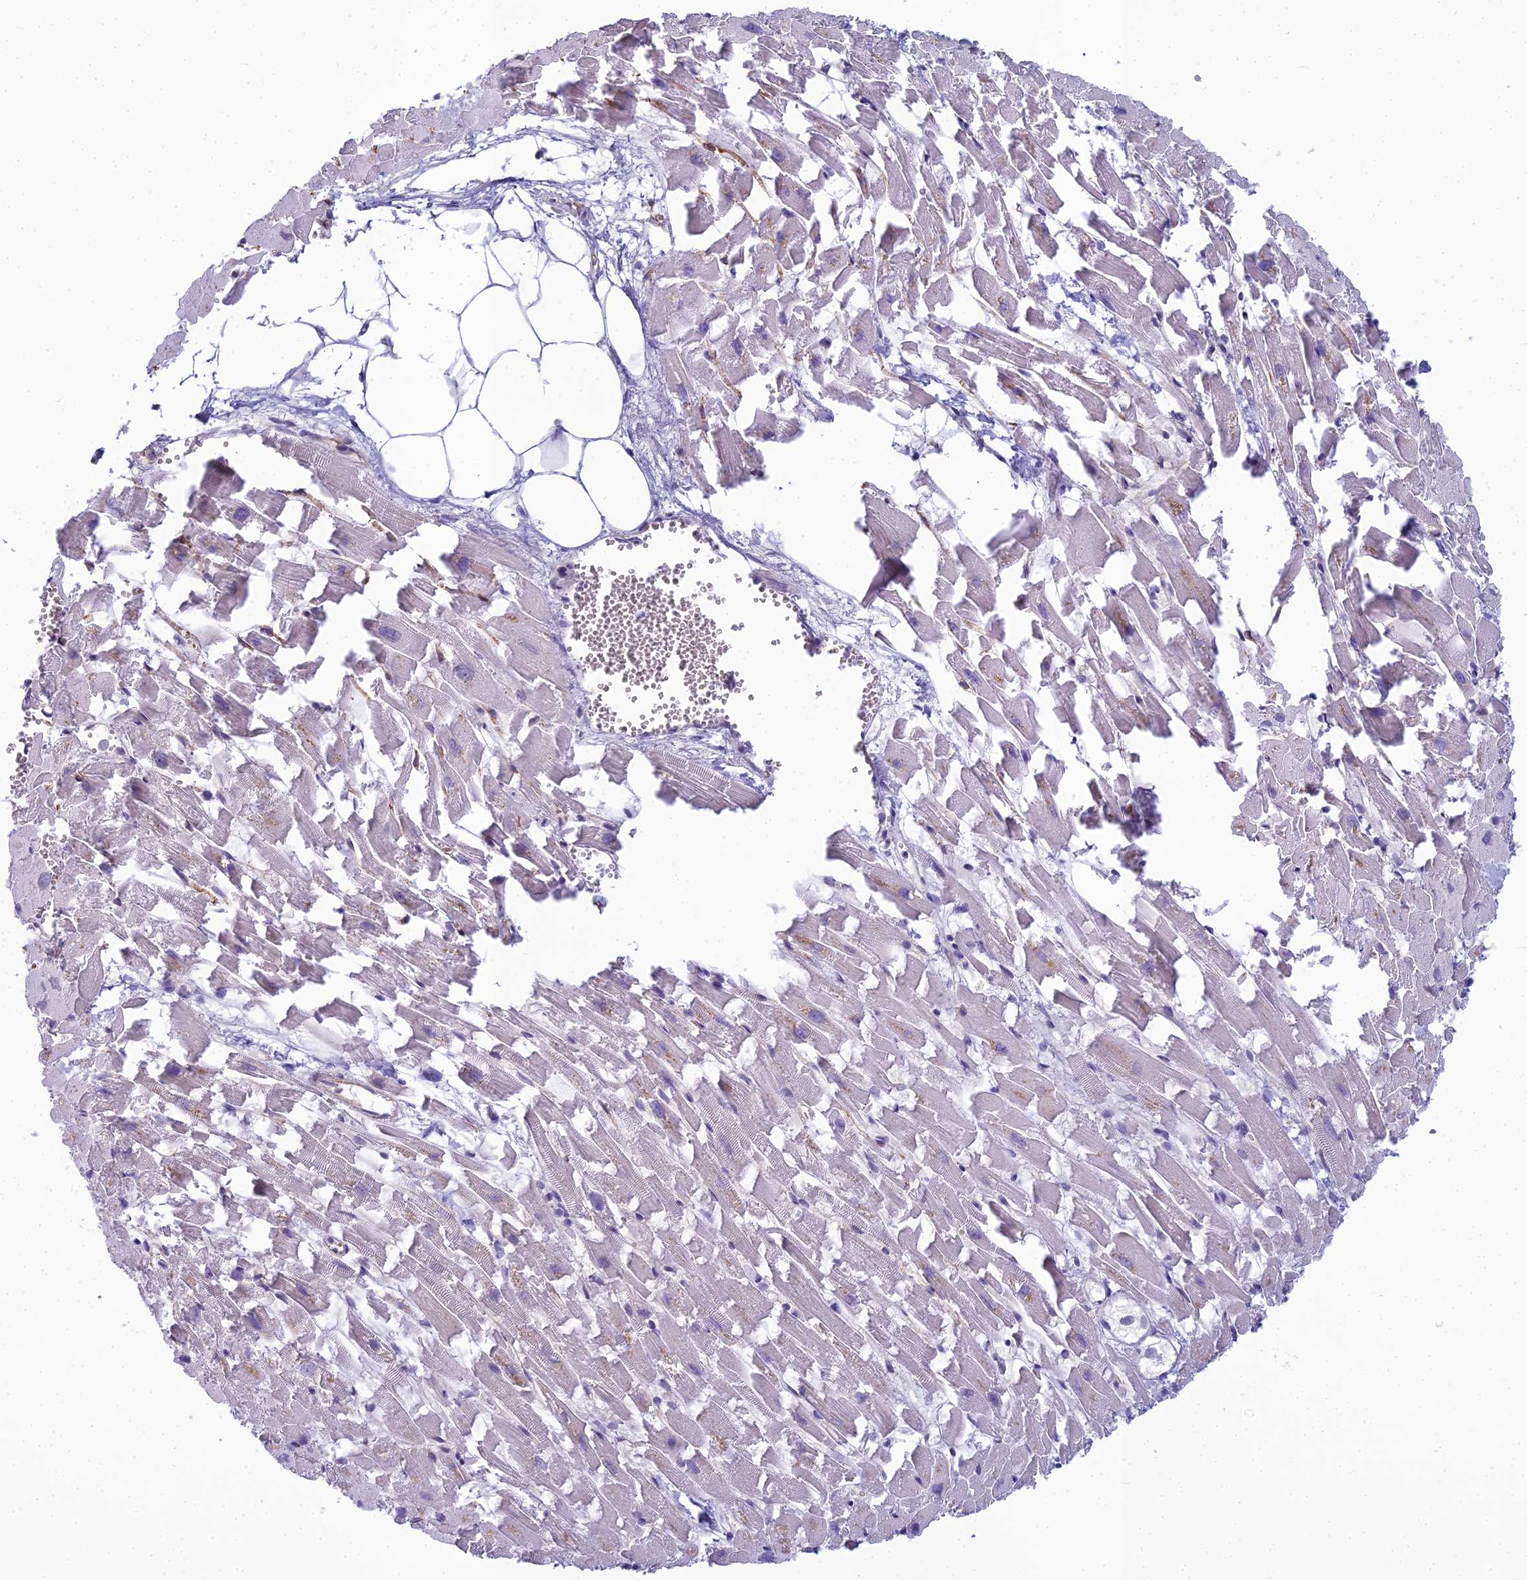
{"staining": {"intensity": "weak", "quantity": "25%-75%", "location": "cytoplasmic/membranous"}, "tissue": "heart muscle", "cell_type": "Cardiomyocytes", "image_type": "normal", "snomed": [{"axis": "morphology", "description": "Normal tissue, NOS"}, {"axis": "topography", "description": "Heart"}], "caption": "Immunohistochemistry of normal human heart muscle shows low levels of weak cytoplasmic/membranous positivity in approximately 25%-75% of cardiomyocytes. The protein is stained brown, and the nuclei are stained in blue (DAB (3,3'-diaminobenzidine) IHC with brightfield microscopy, high magnification).", "gene": "RGL3", "patient": {"sex": "female", "age": 64}}